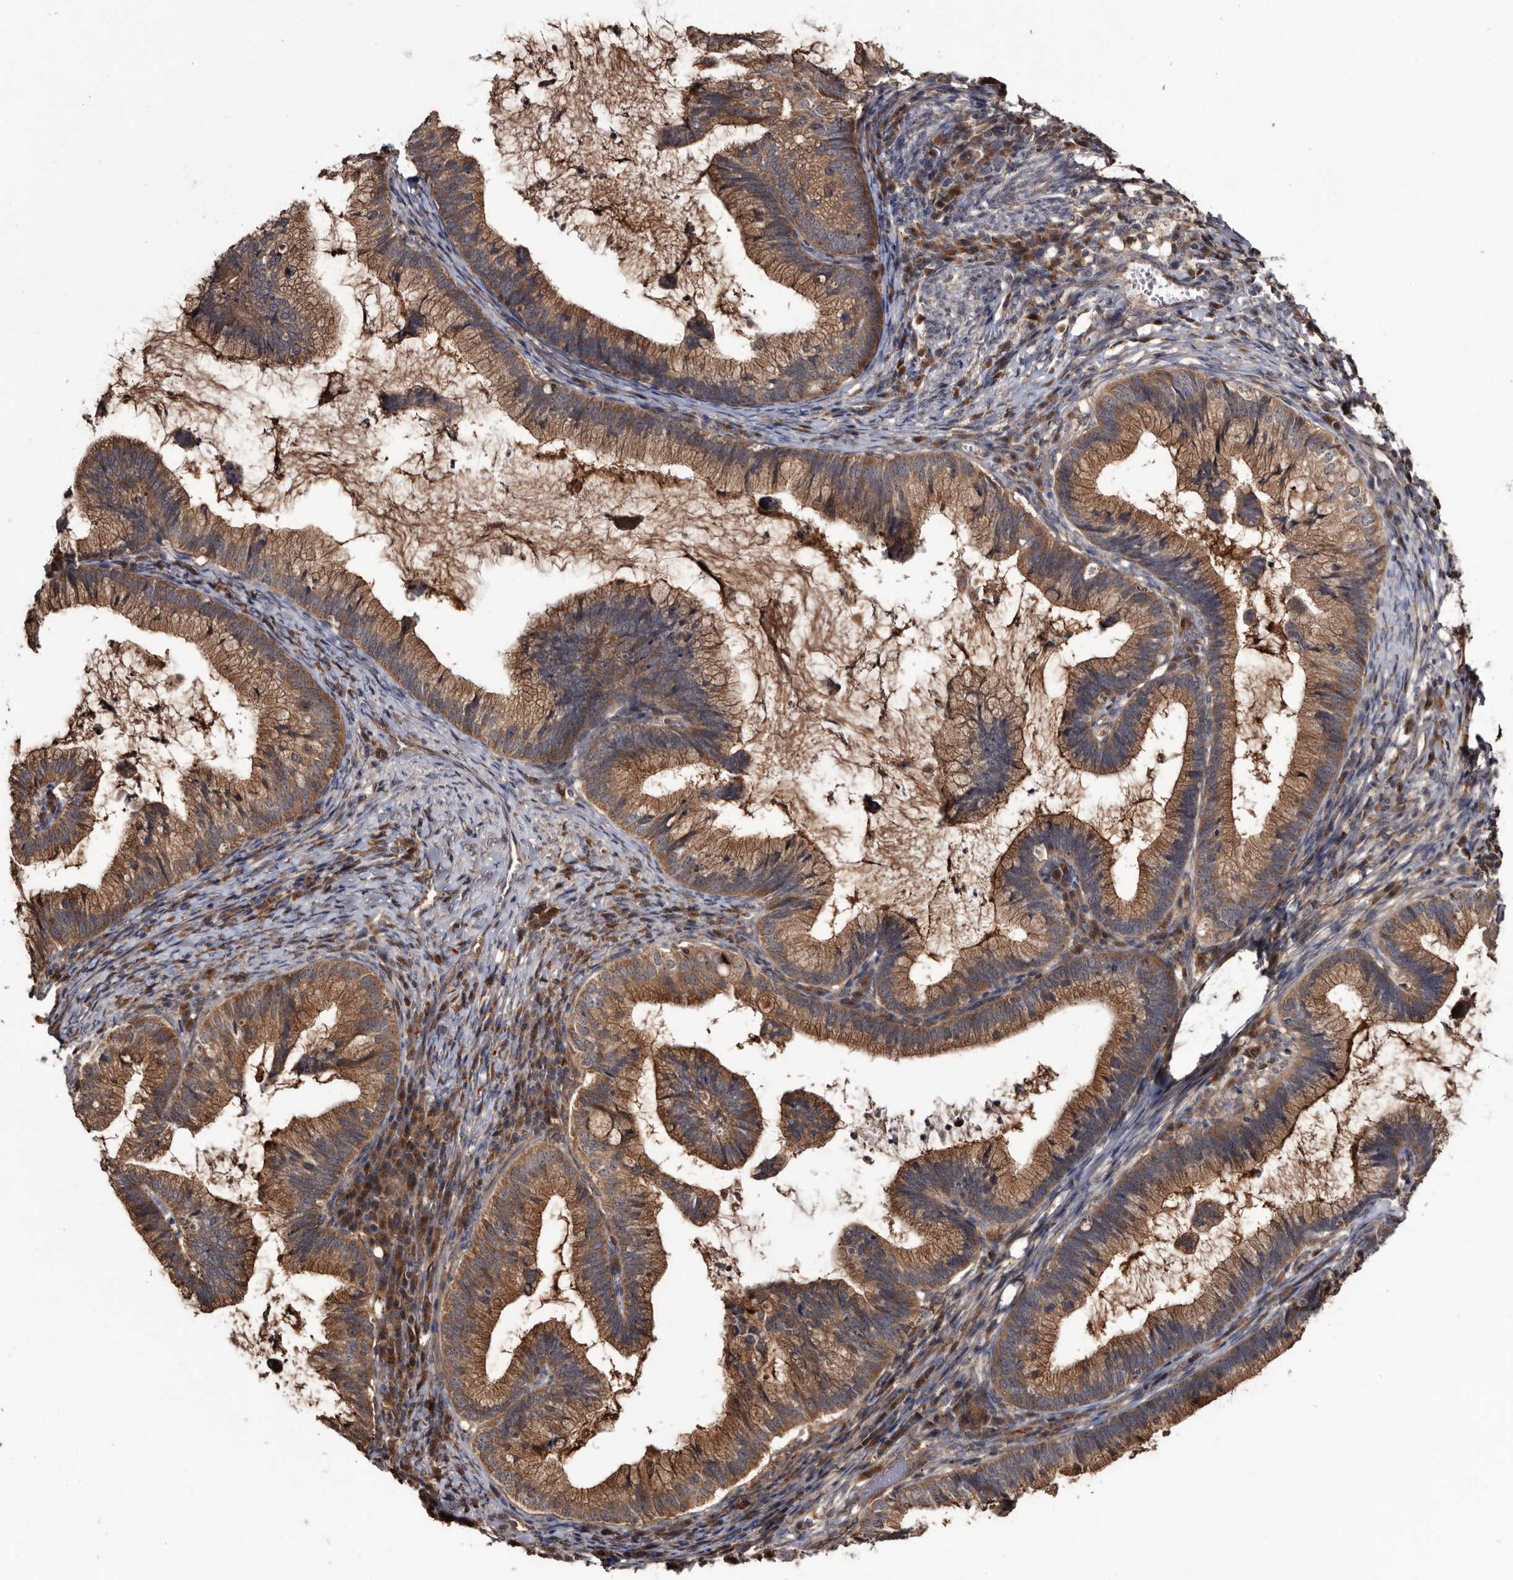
{"staining": {"intensity": "moderate", "quantity": ">75%", "location": "cytoplasmic/membranous"}, "tissue": "cervical cancer", "cell_type": "Tumor cells", "image_type": "cancer", "snomed": [{"axis": "morphology", "description": "Adenocarcinoma, NOS"}, {"axis": "topography", "description": "Cervix"}], "caption": "Moderate cytoplasmic/membranous protein positivity is present in about >75% of tumor cells in cervical cancer.", "gene": "TTI2", "patient": {"sex": "female", "age": 36}}